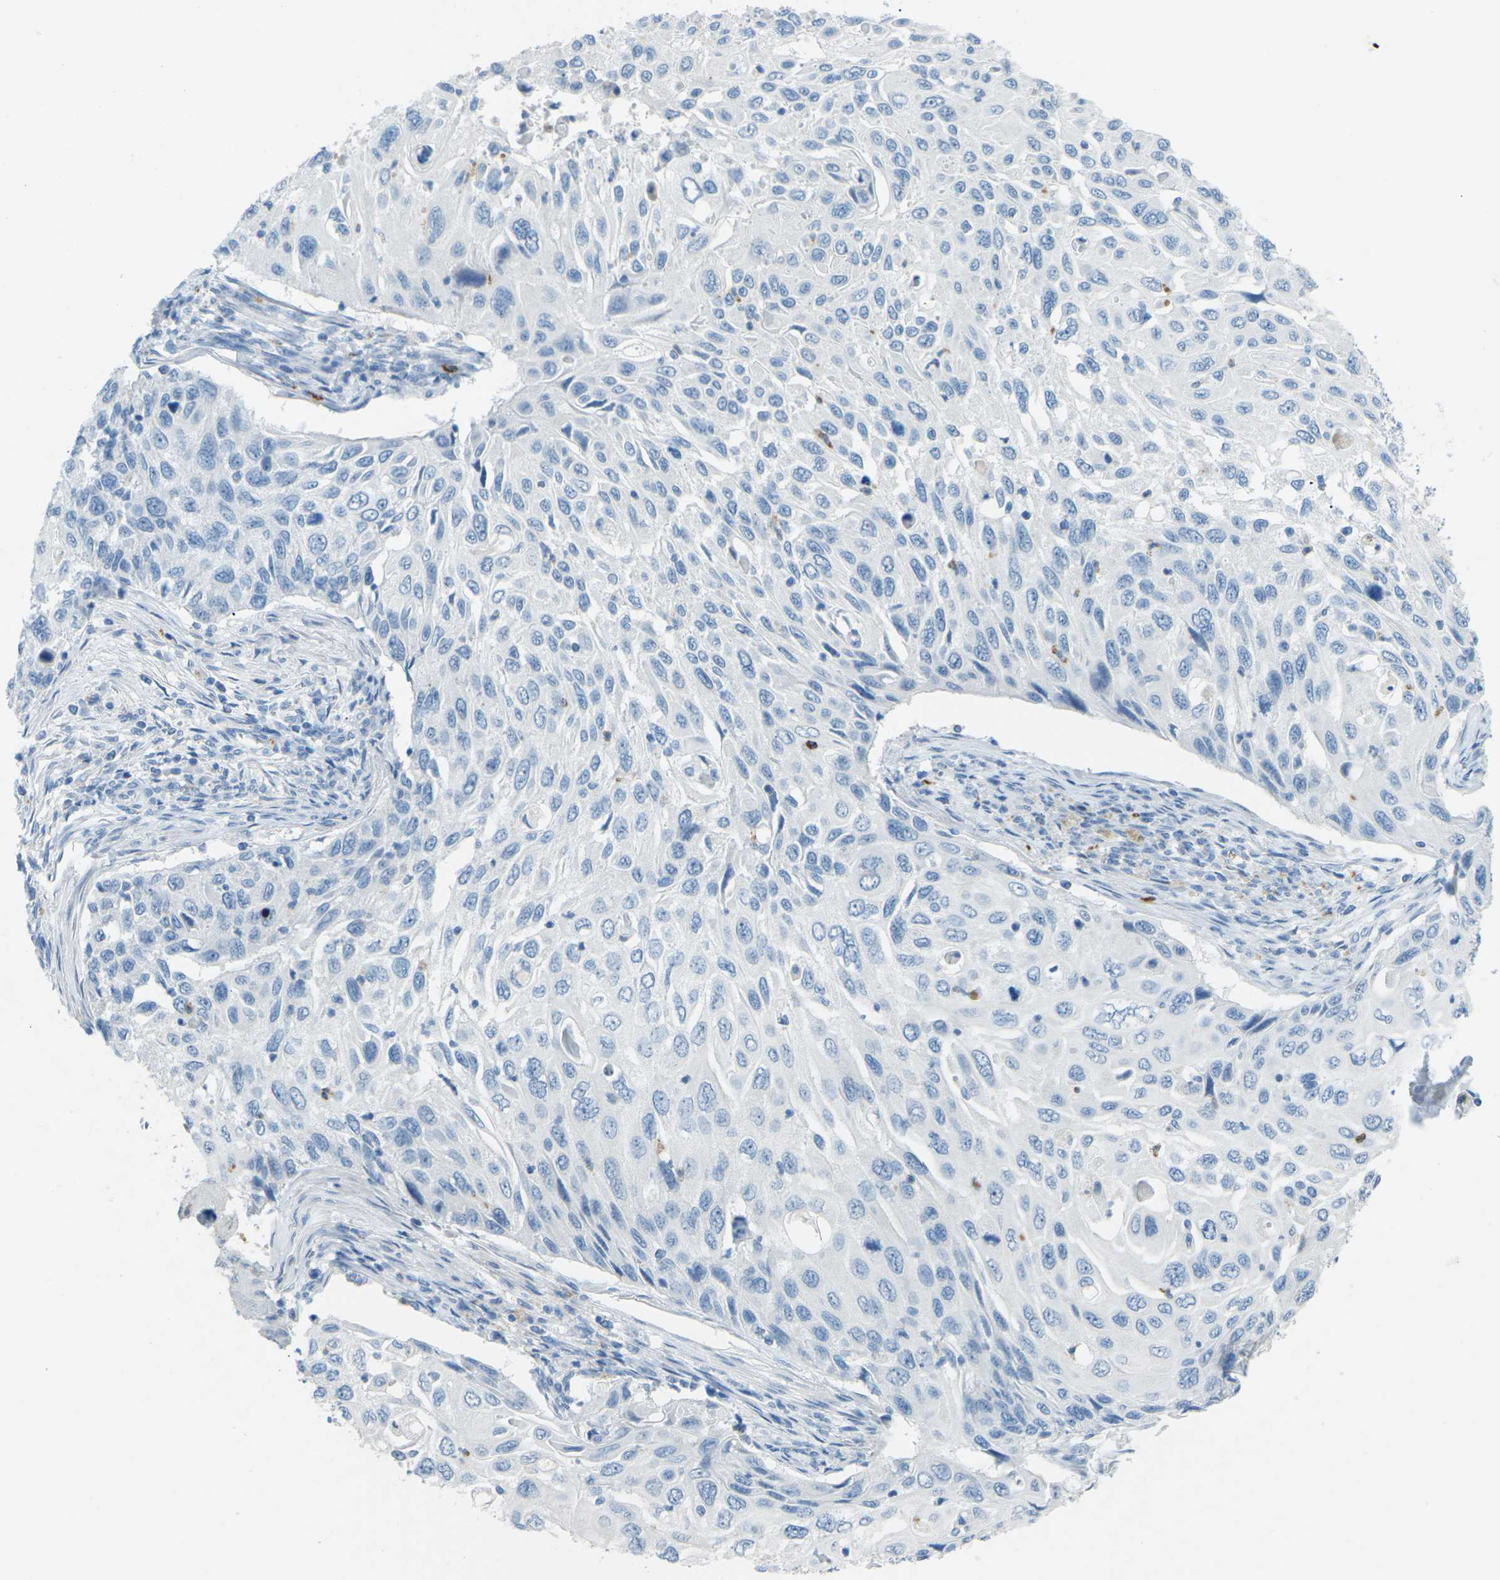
{"staining": {"intensity": "negative", "quantity": "none", "location": "none"}, "tissue": "cervical cancer", "cell_type": "Tumor cells", "image_type": "cancer", "snomed": [{"axis": "morphology", "description": "Squamous cell carcinoma, NOS"}, {"axis": "topography", "description": "Cervix"}], "caption": "Tumor cells show no significant protein expression in cervical cancer.", "gene": "CDH16", "patient": {"sex": "female", "age": 70}}